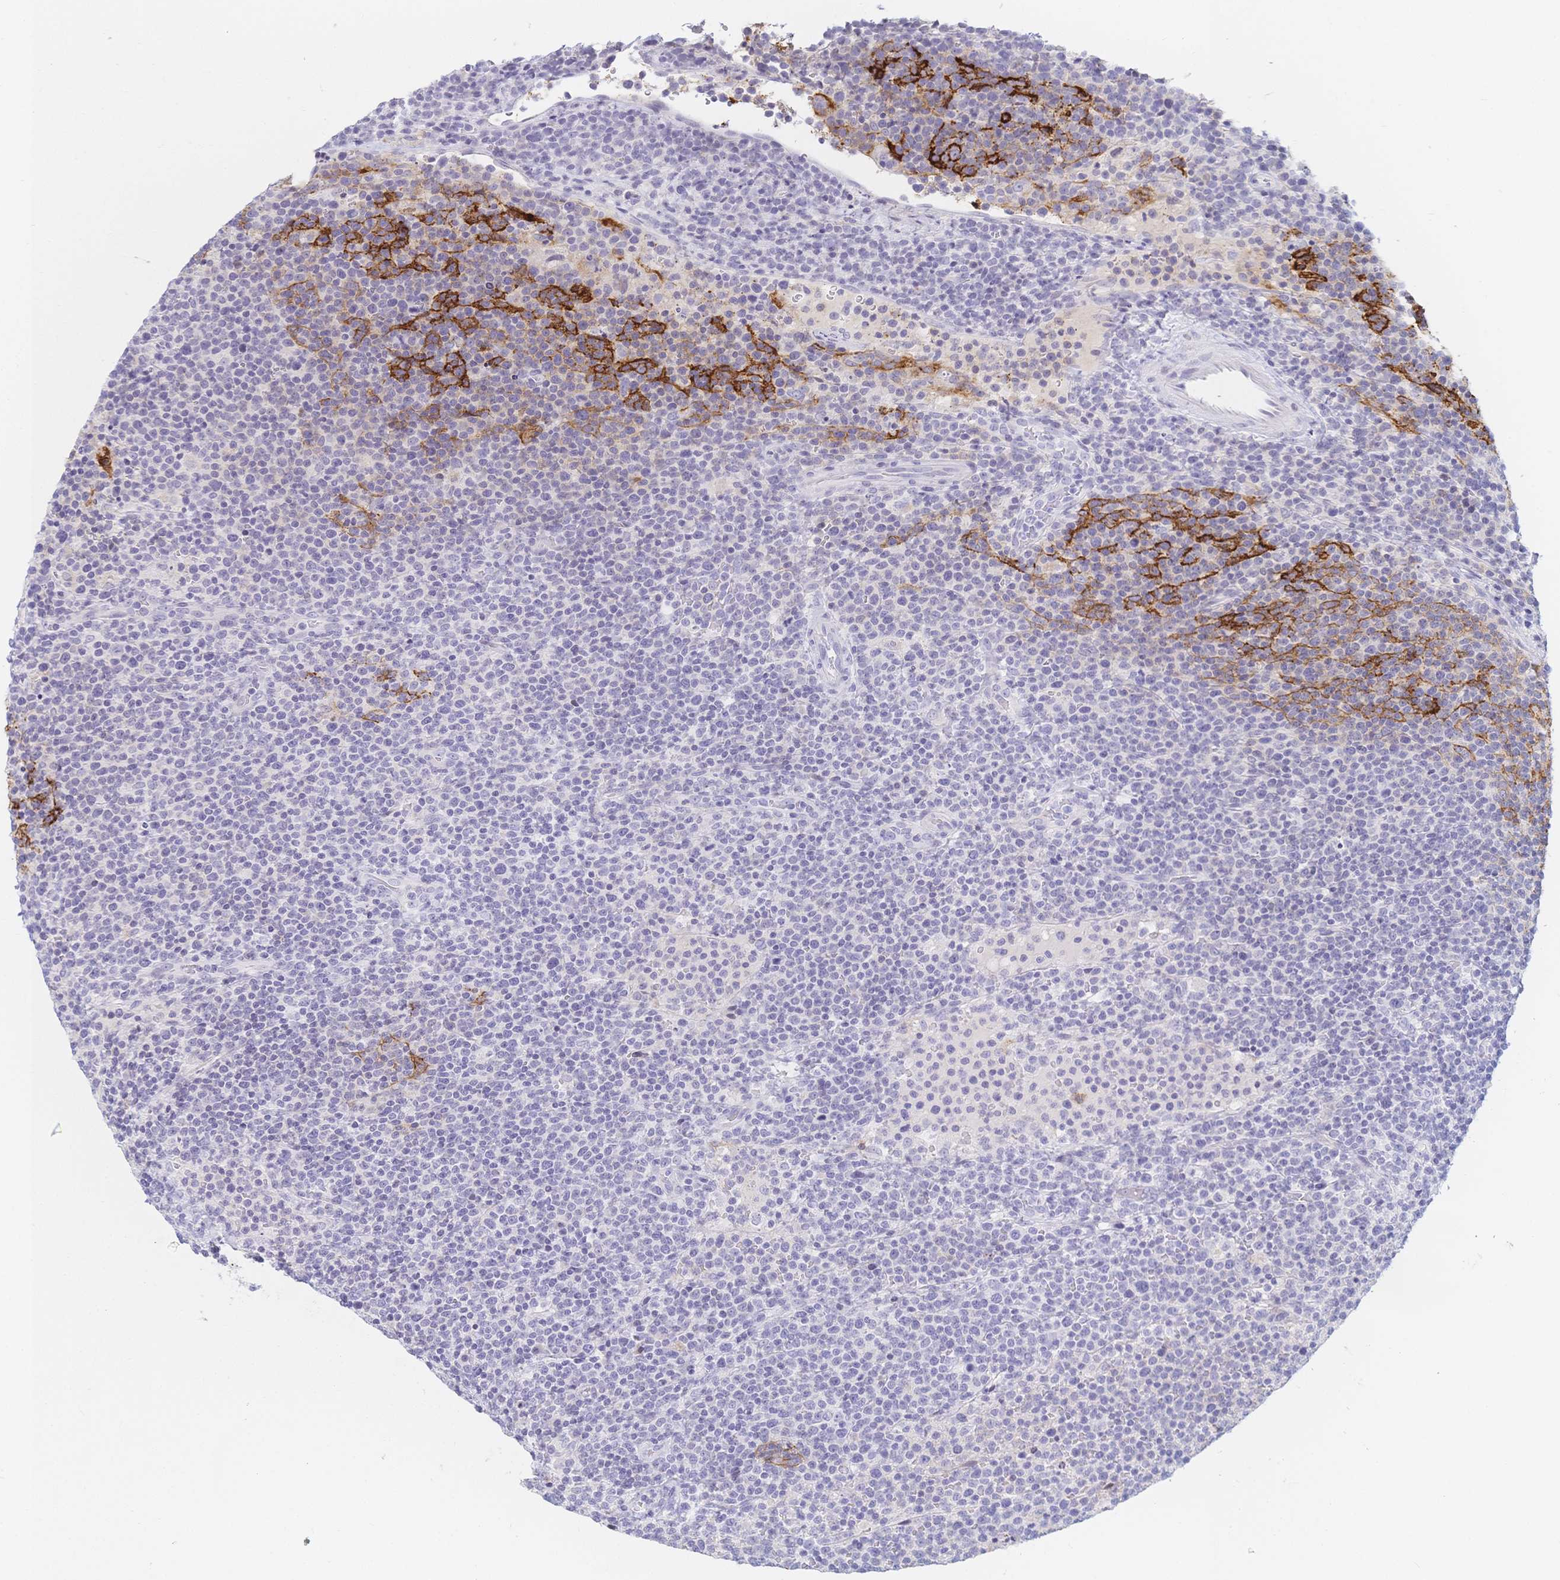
{"staining": {"intensity": "negative", "quantity": "none", "location": "none"}, "tissue": "lymphoma", "cell_type": "Tumor cells", "image_type": "cancer", "snomed": [{"axis": "morphology", "description": "Malignant lymphoma, non-Hodgkin's type, High grade"}, {"axis": "topography", "description": "Lymph node"}], "caption": "DAB (3,3'-diaminobenzidine) immunohistochemical staining of human high-grade malignant lymphoma, non-Hodgkin's type displays no significant positivity in tumor cells.", "gene": "CR2", "patient": {"sex": "male", "age": 61}}